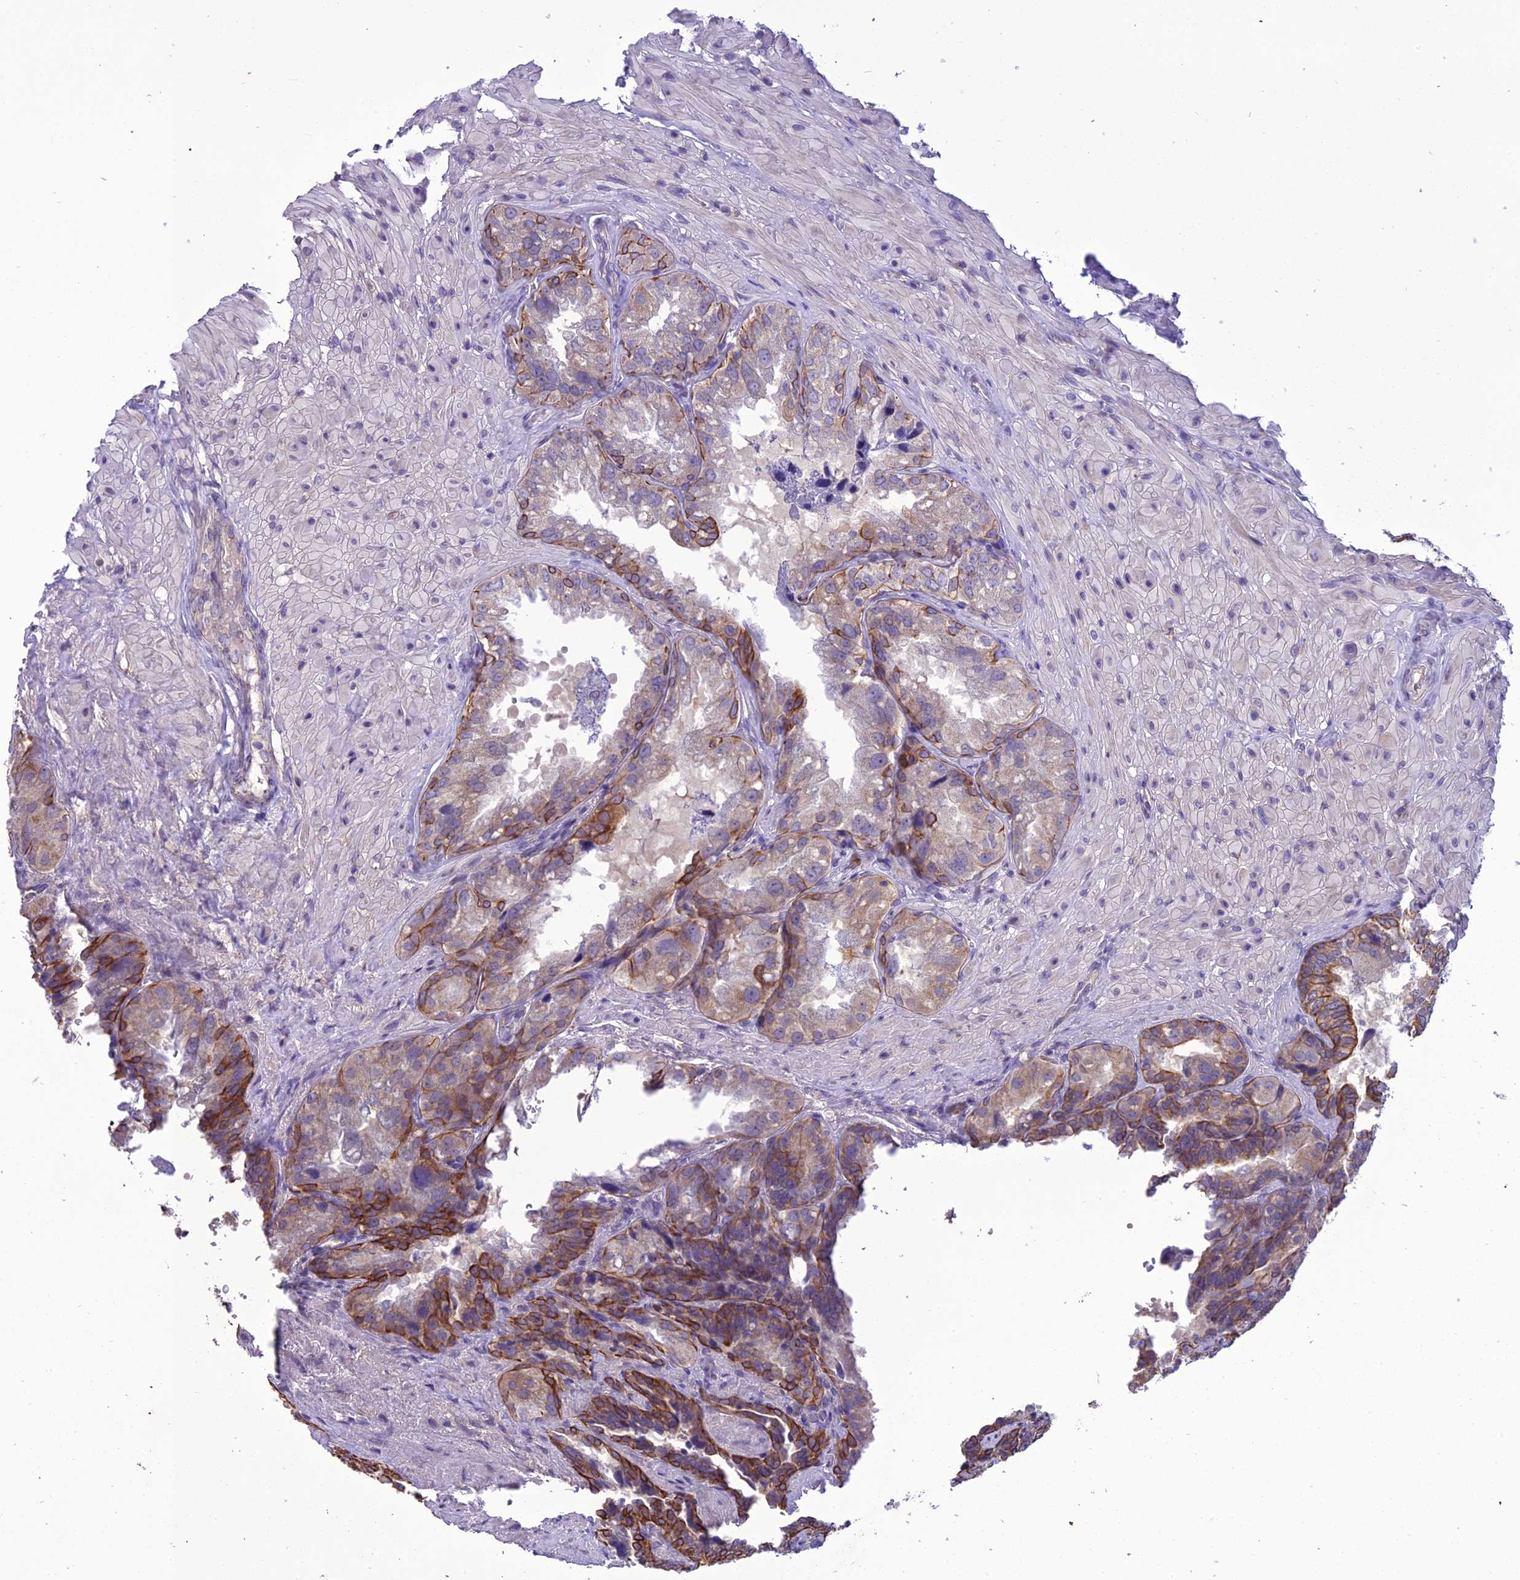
{"staining": {"intensity": "moderate", "quantity": "25%-75%", "location": "cytoplasmic/membranous"}, "tissue": "seminal vesicle", "cell_type": "Glandular cells", "image_type": "normal", "snomed": [{"axis": "morphology", "description": "Normal tissue, NOS"}, {"axis": "topography", "description": "Seminal veicle"}, {"axis": "topography", "description": "Peripheral nerve tissue"}], "caption": "This is a micrograph of immunohistochemistry staining of benign seminal vesicle, which shows moderate expression in the cytoplasmic/membranous of glandular cells.", "gene": "SCRT1", "patient": {"sex": "male", "age": 63}}